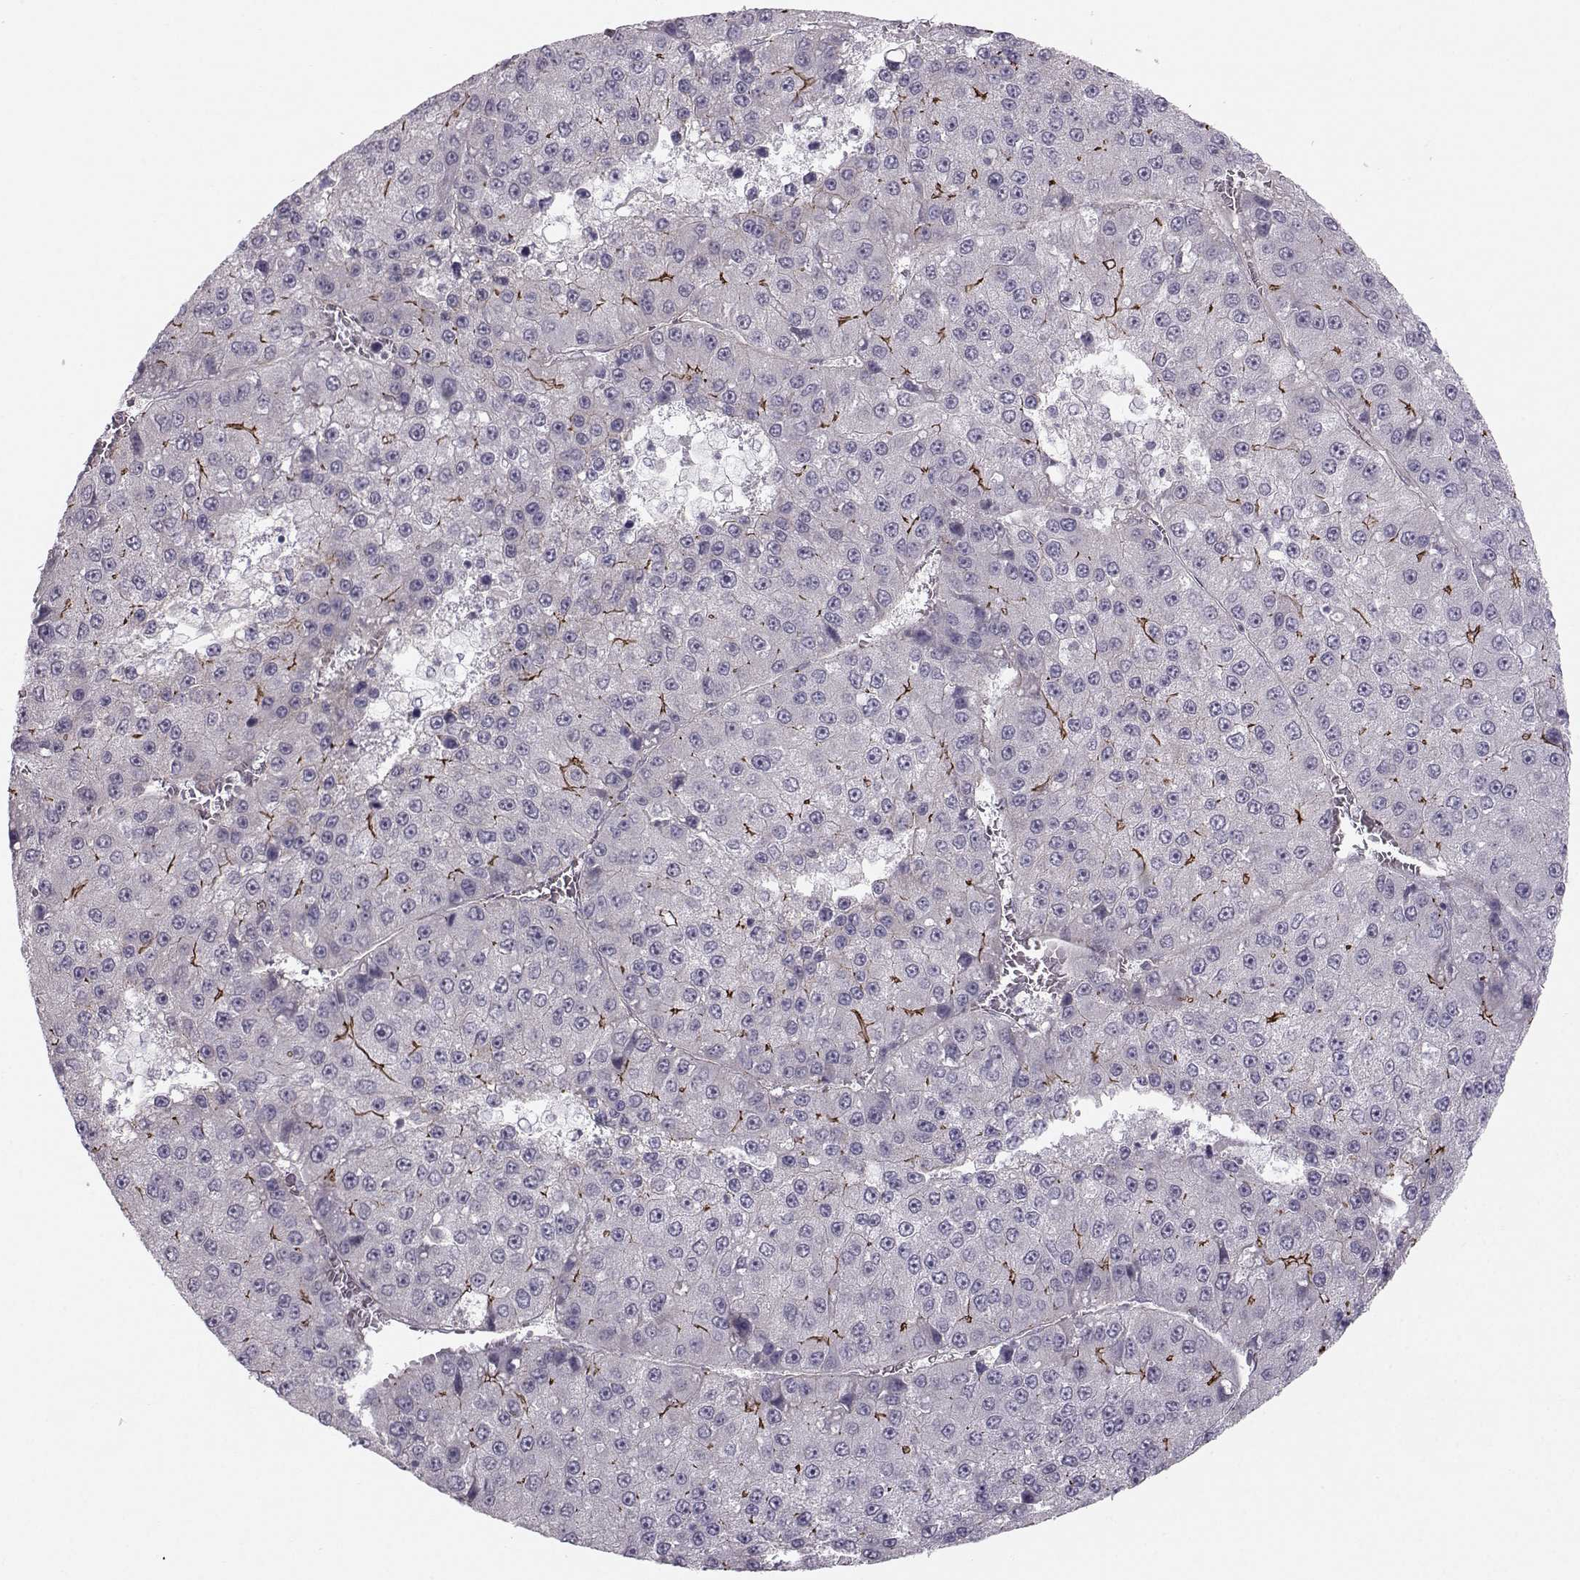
{"staining": {"intensity": "strong", "quantity": "<25%", "location": "cytoplasmic/membranous"}, "tissue": "liver cancer", "cell_type": "Tumor cells", "image_type": "cancer", "snomed": [{"axis": "morphology", "description": "Carcinoma, Hepatocellular, NOS"}, {"axis": "topography", "description": "Liver"}], "caption": "There is medium levels of strong cytoplasmic/membranous staining in tumor cells of liver cancer, as demonstrated by immunohistochemical staining (brown color).", "gene": "MAST1", "patient": {"sex": "female", "age": 73}}